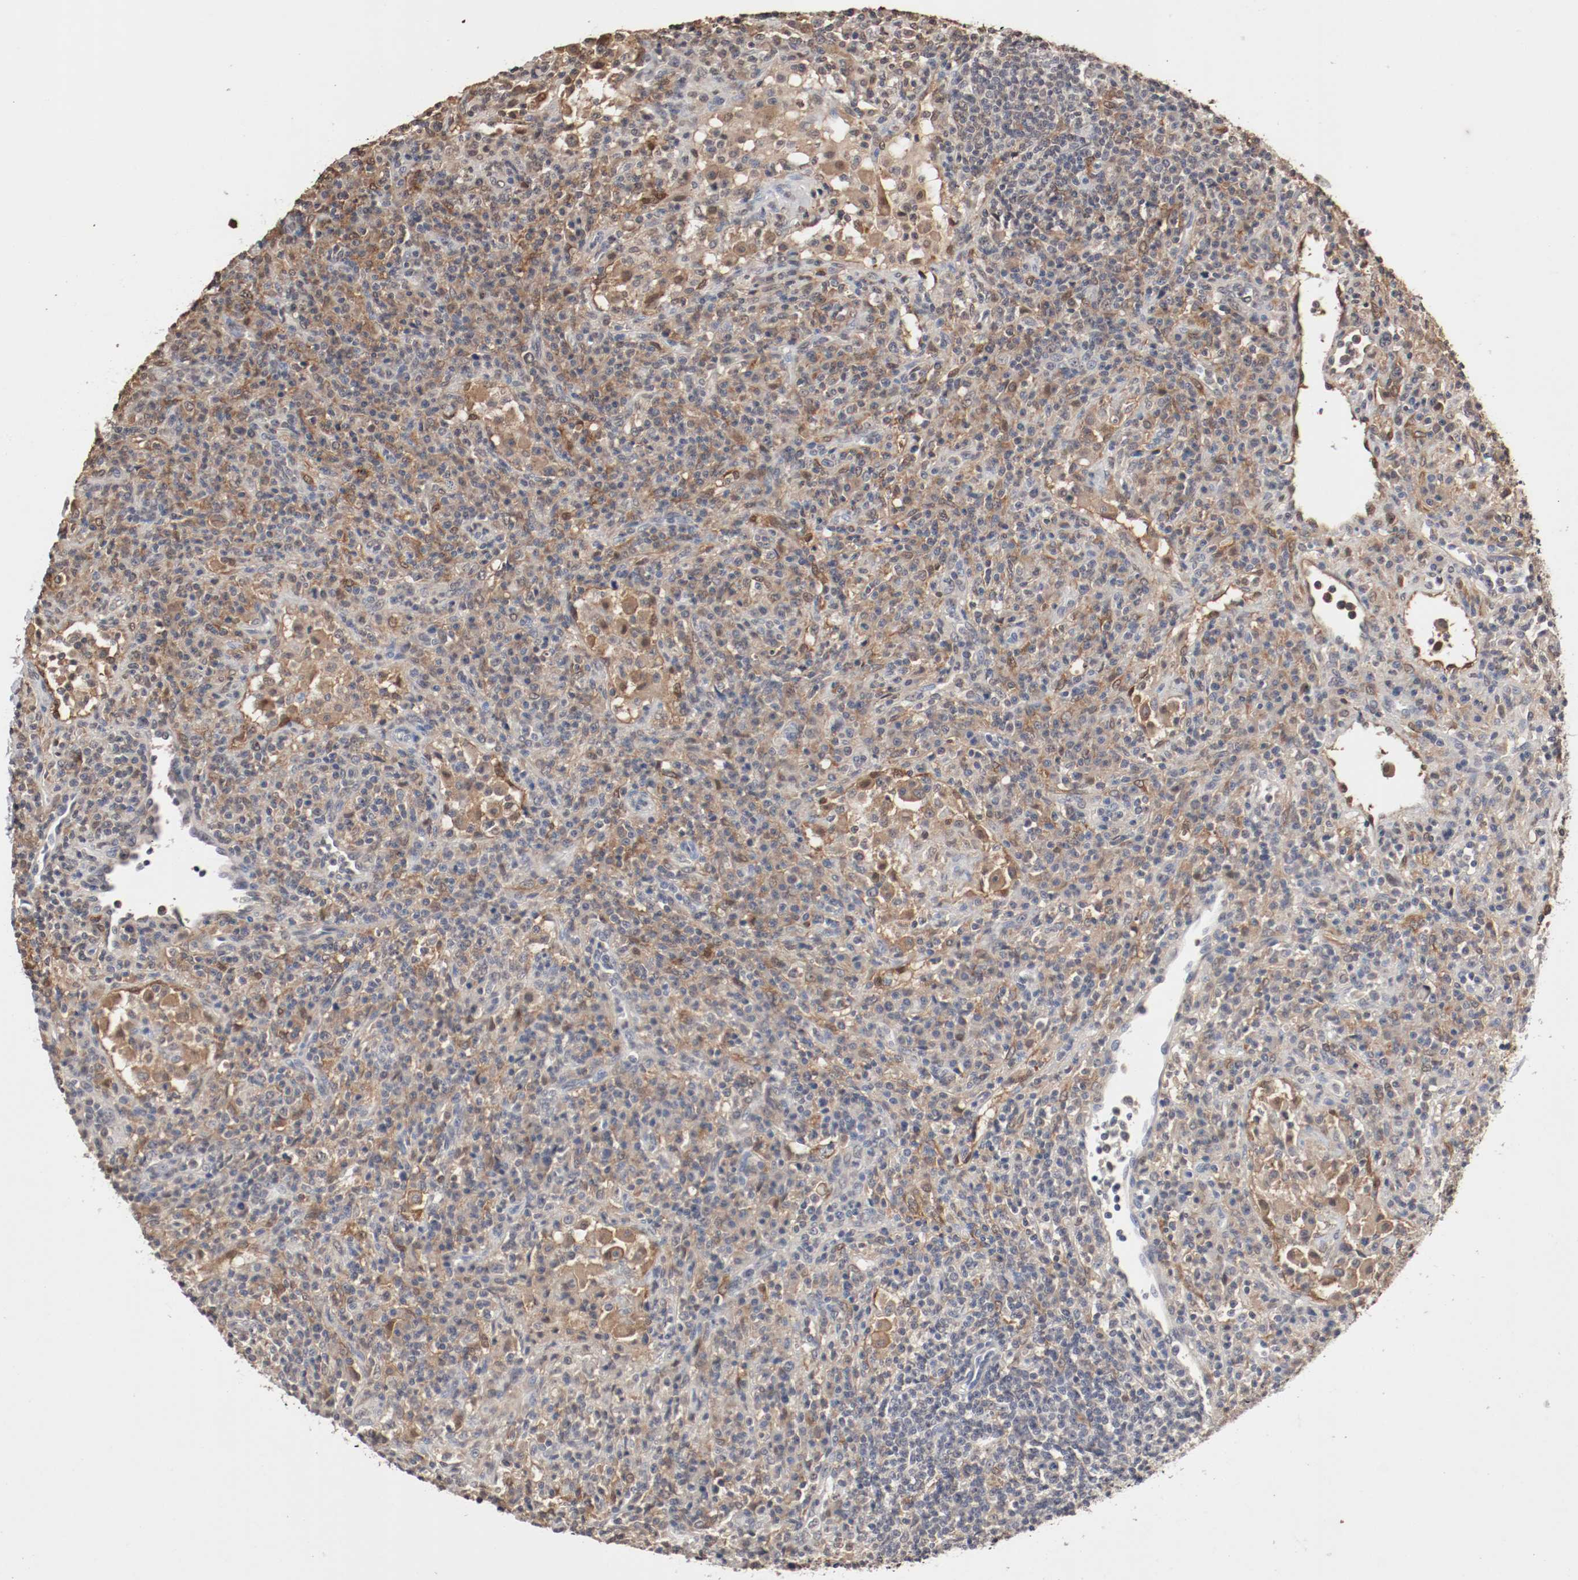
{"staining": {"intensity": "moderate", "quantity": "25%-75%", "location": "cytoplasmic/membranous,nuclear"}, "tissue": "lymphoma", "cell_type": "Tumor cells", "image_type": "cancer", "snomed": [{"axis": "morphology", "description": "Hodgkin's disease, NOS"}, {"axis": "topography", "description": "Lymph node"}], "caption": "There is medium levels of moderate cytoplasmic/membranous and nuclear expression in tumor cells of lymphoma, as demonstrated by immunohistochemical staining (brown color).", "gene": "WASL", "patient": {"sex": "male", "age": 65}}